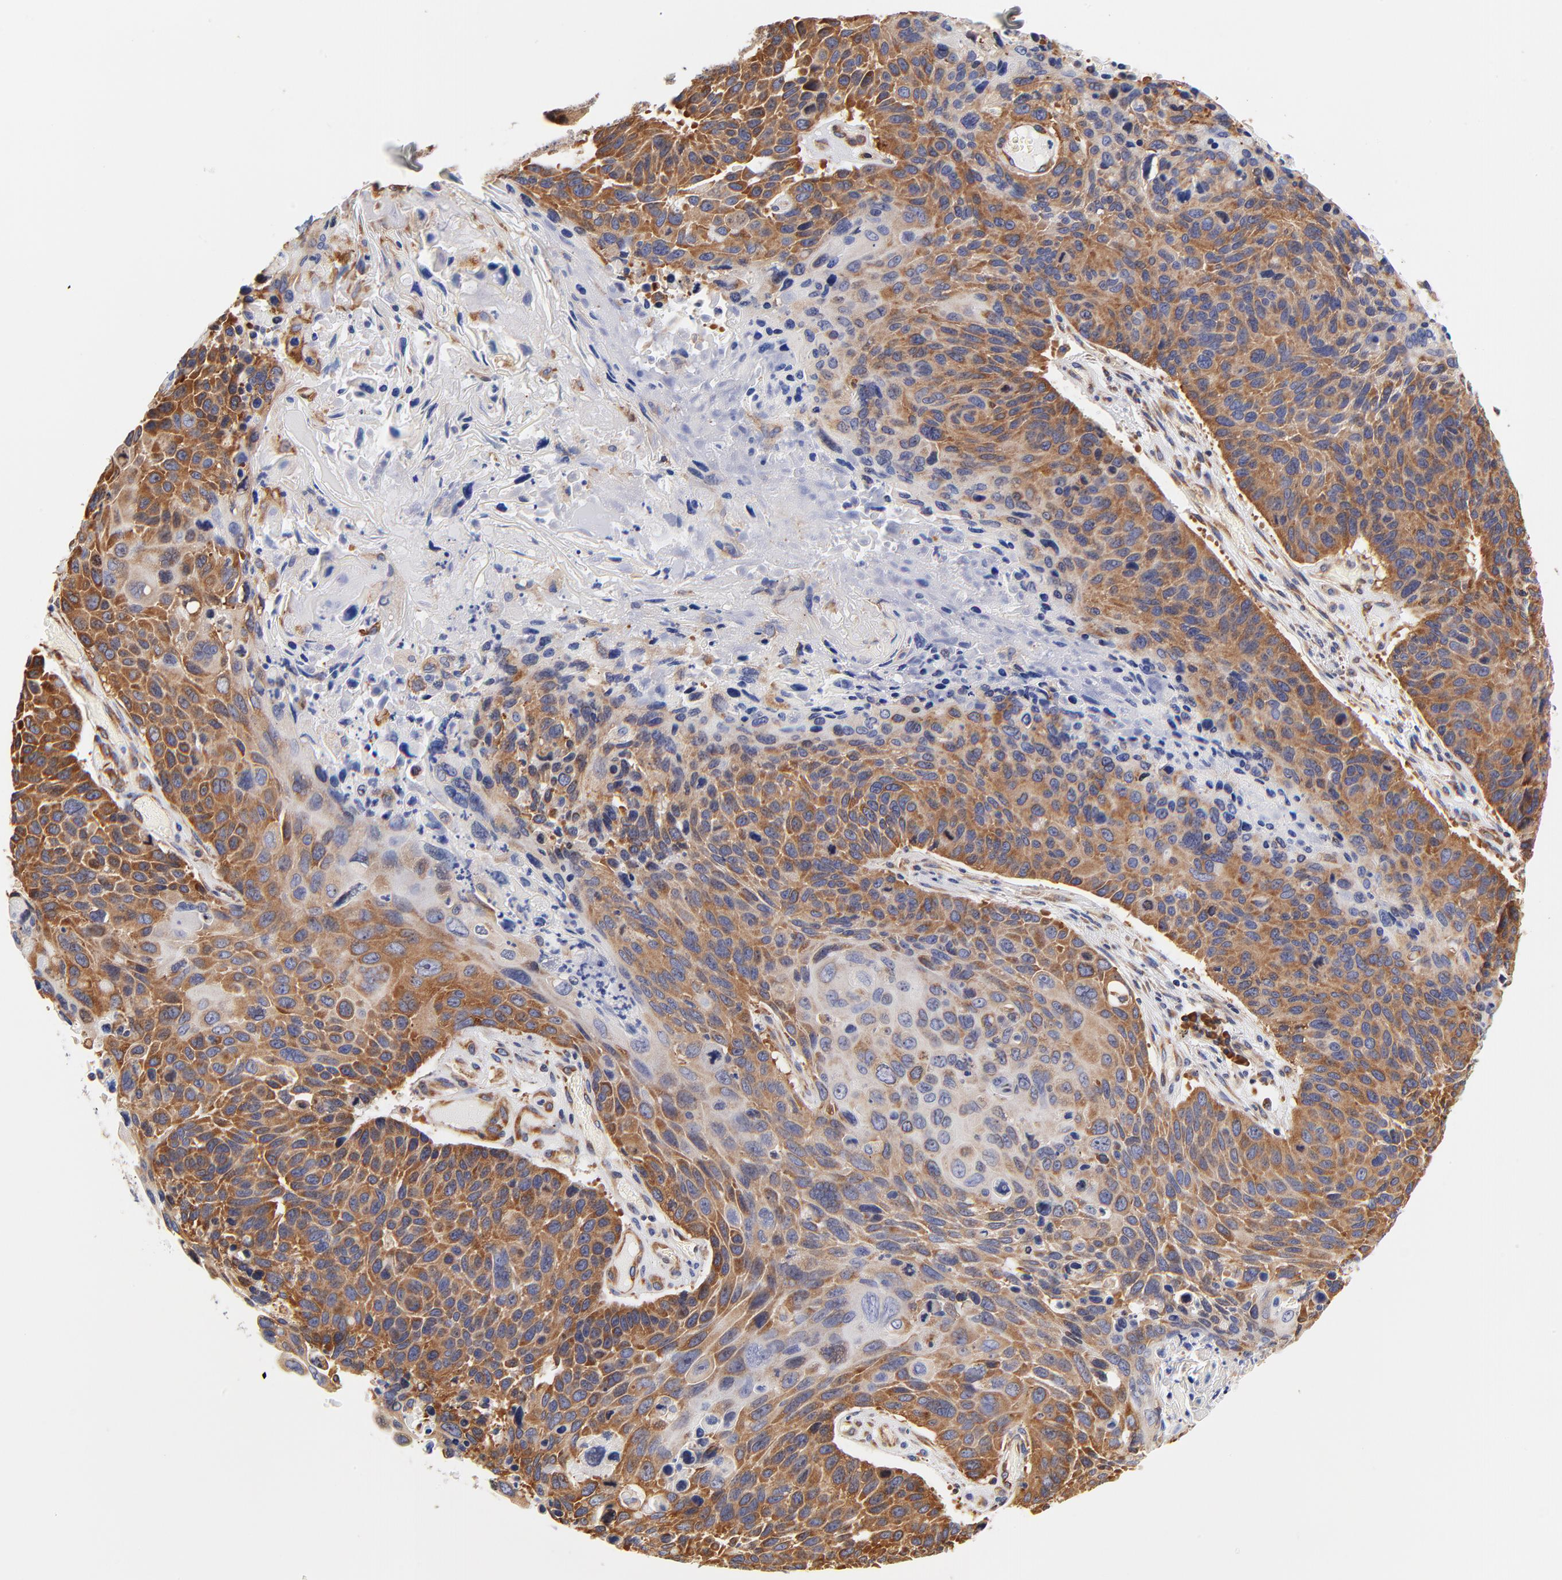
{"staining": {"intensity": "strong", "quantity": ">75%", "location": "cytoplasmic/membranous"}, "tissue": "lung cancer", "cell_type": "Tumor cells", "image_type": "cancer", "snomed": [{"axis": "morphology", "description": "Squamous cell carcinoma, NOS"}, {"axis": "topography", "description": "Lung"}], "caption": "Lung cancer stained with IHC exhibits strong cytoplasmic/membranous staining in approximately >75% of tumor cells.", "gene": "RPL27", "patient": {"sex": "male", "age": 68}}